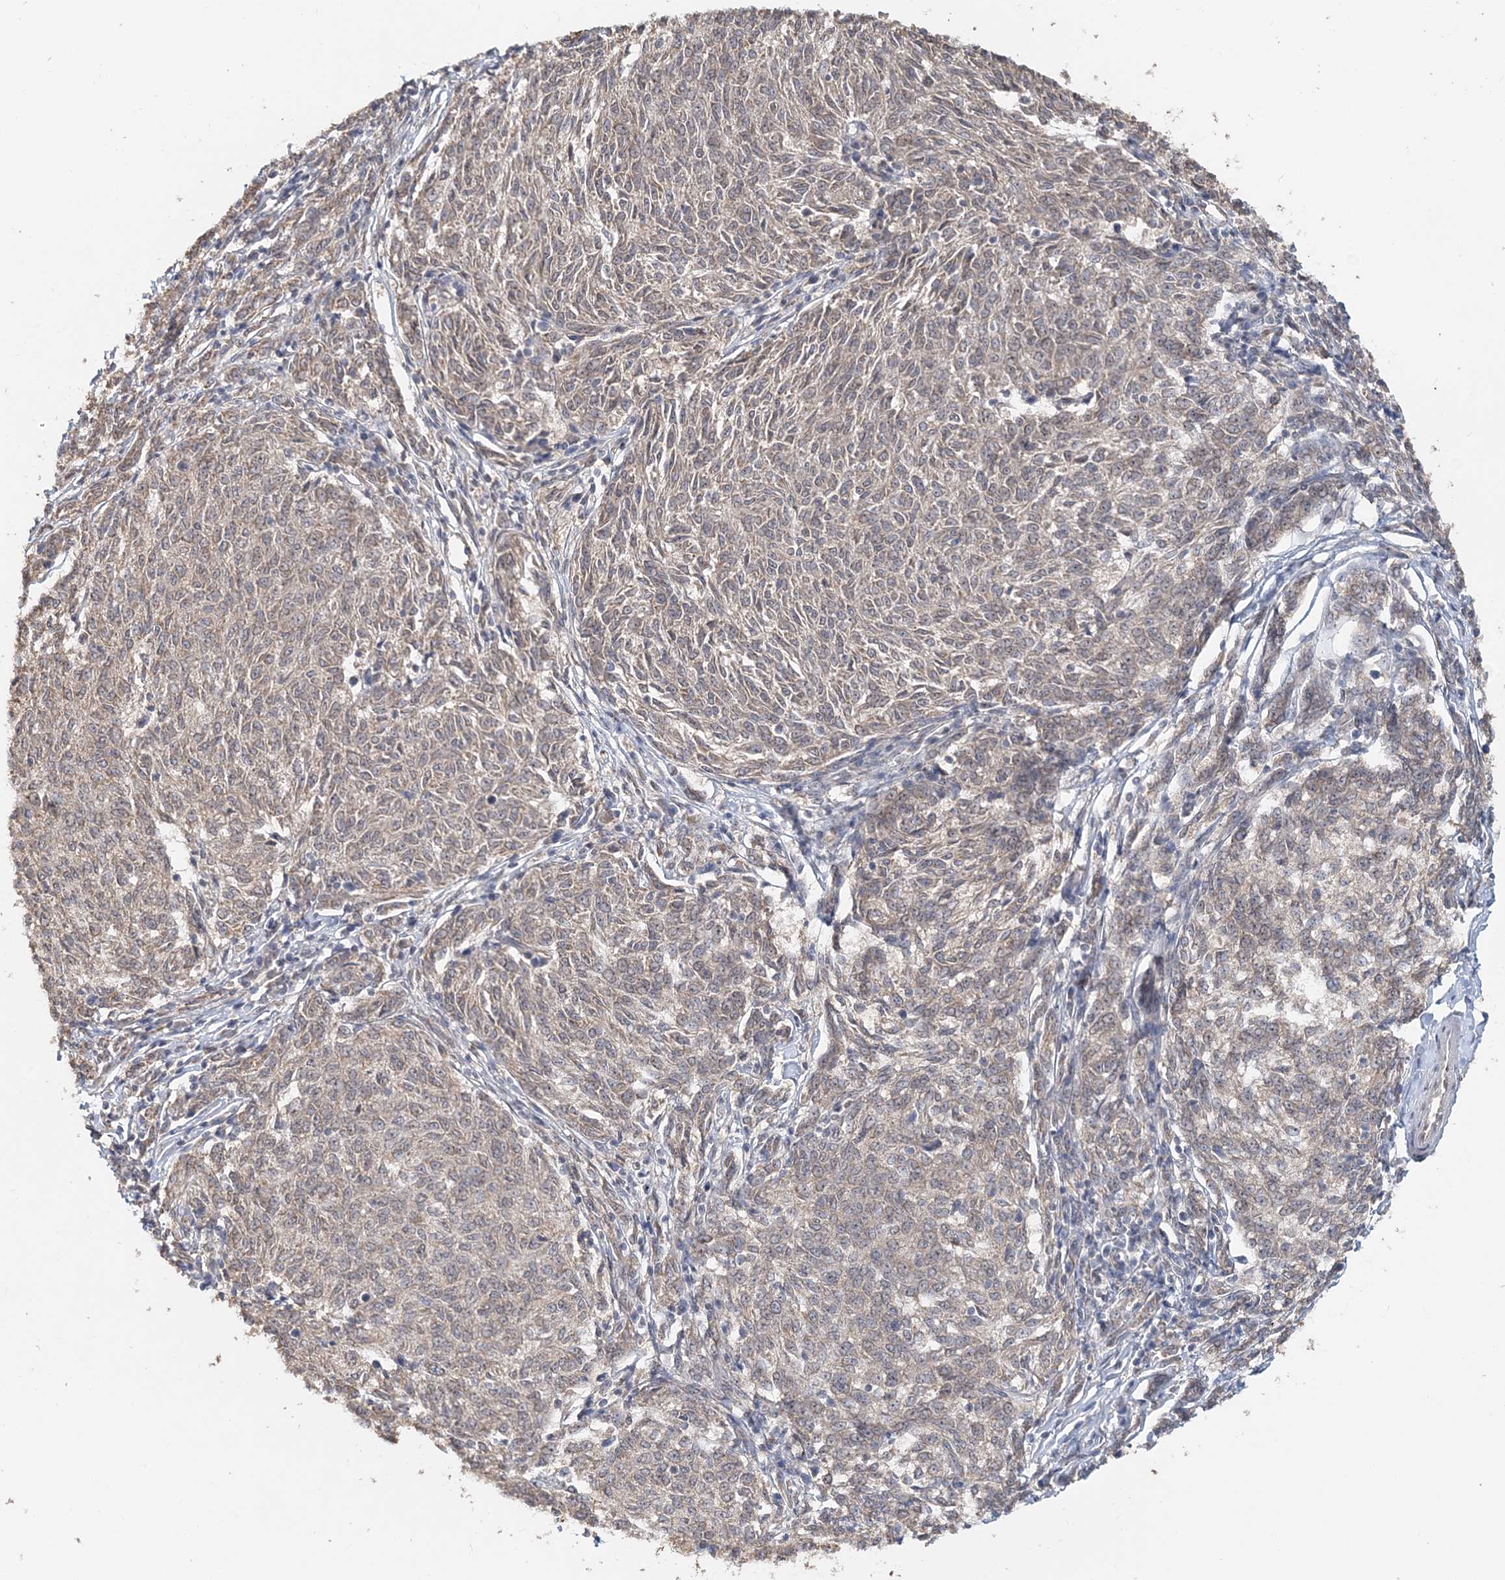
{"staining": {"intensity": "weak", "quantity": ">75%", "location": "cytoplasmic/membranous"}, "tissue": "melanoma", "cell_type": "Tumor cells", "image_type": "cancer", "snomed": [{"axis": "morphology", "description": "Malignant melanoma, NOS"}, {"axis": "topography", "description": "Skin"}], "caption": "Immunohistochemistry (IHC) photomicrograph of neoplastic tissue: malignant melanoma stained using immunohistochemistry (IHC) reveals low levels of weak protein expression localized specifically in the cytoplasmic/membranous of tumor cells, appearing as a cytoplasmic/membranous brown color.", "gene": "FBXO38", "patient": {"sex": "female", "age": 72}}